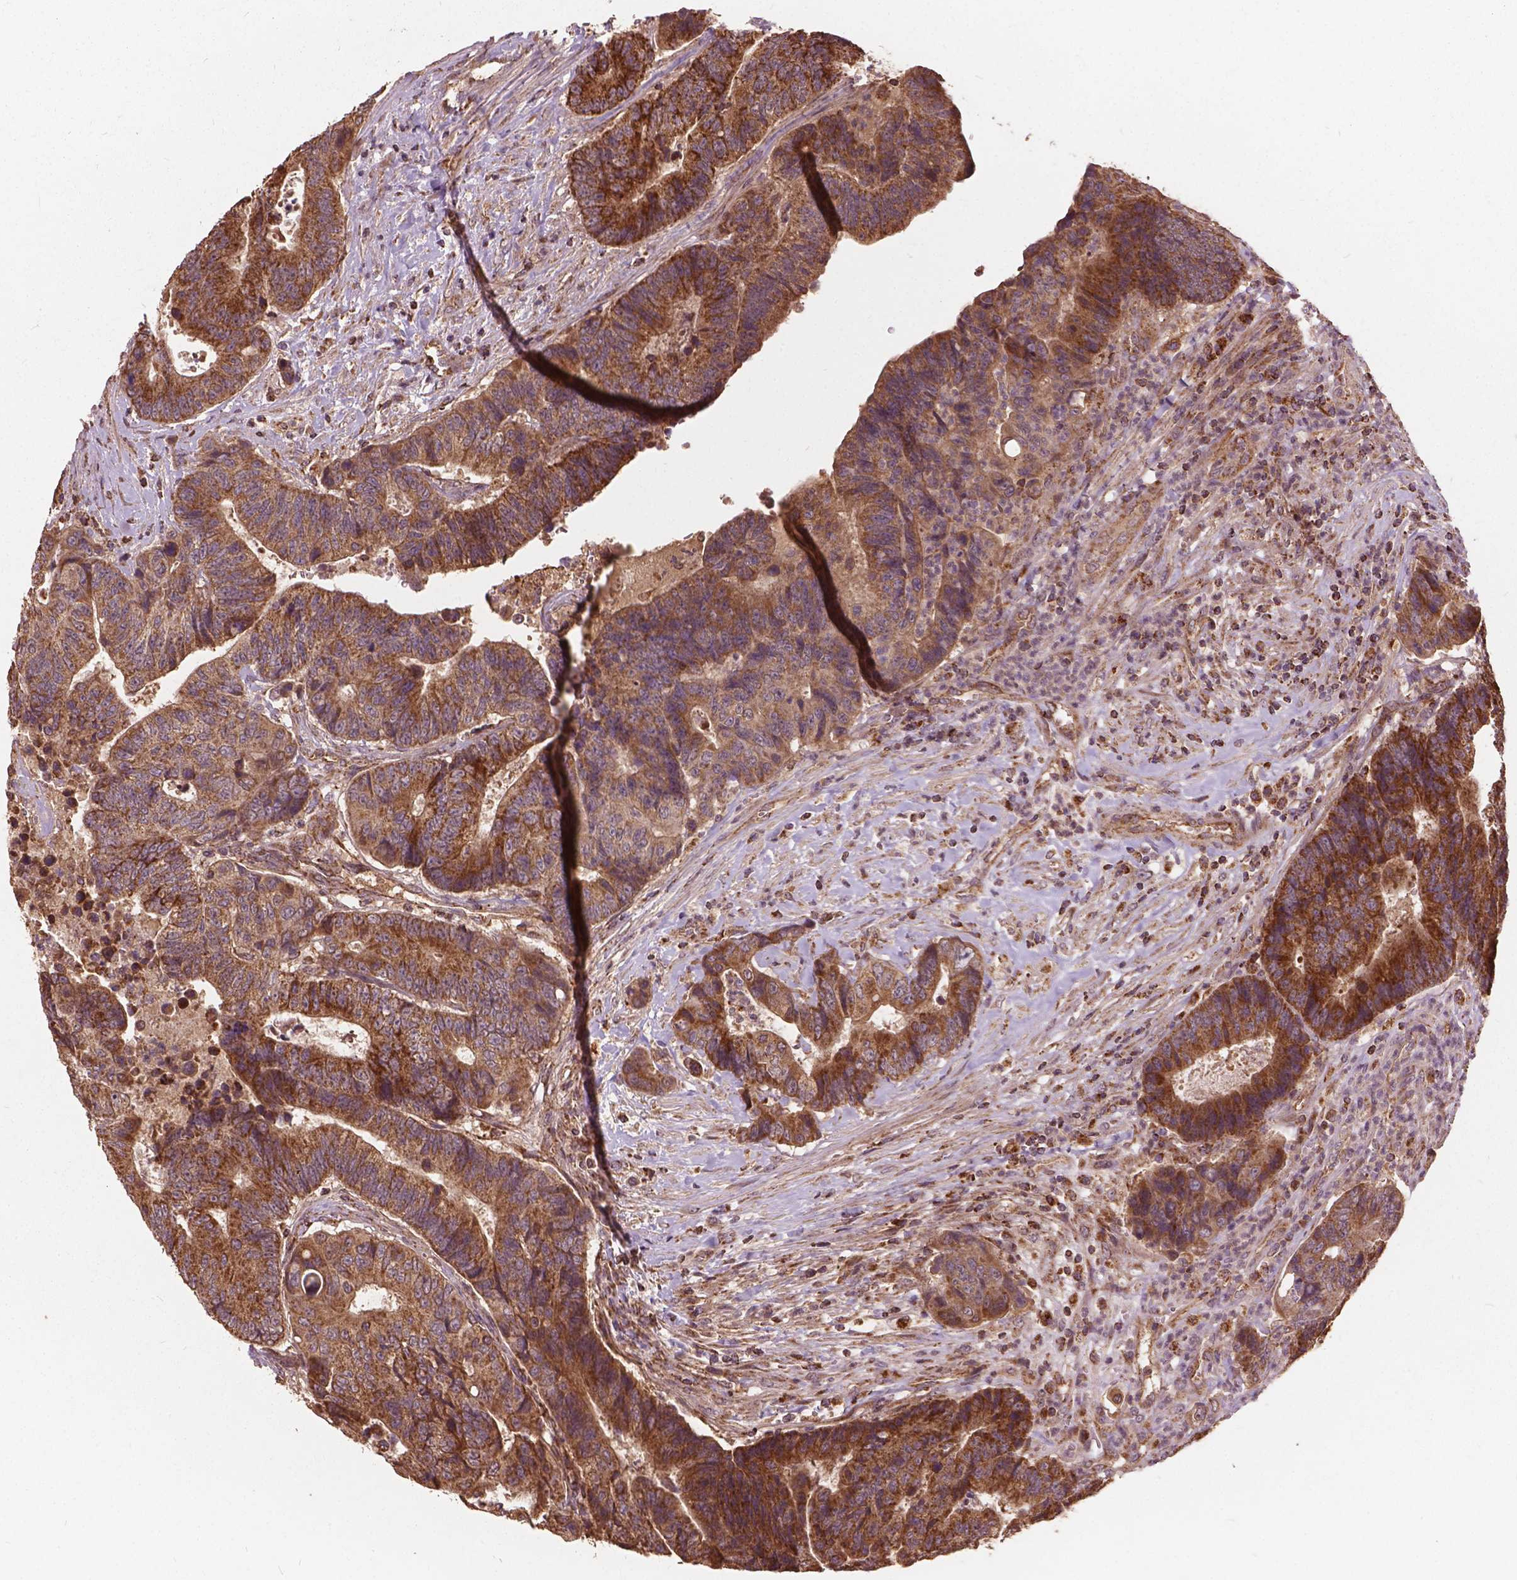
{"staining": {"intensity": "moderate", "quantity": ">75%", "location": "cytoplasmic/membranous"}, "tissue": "colorectal cancer", "cell_type": "Tumor cells", "image_type": "cancer", "snomed": [{"axis": "morphology", "description": "Adenocarcinoma, NOS"}, {"axis": "topography", "description": "Colon"}], "caption": "Immunohistochemistry (IHC) image of human colorectal adenocarcinoma stained for a protein (brown), which displays medium levels of moderate cytoplasmic/membranous expression in about >75% of tumor cells.", "gene": "UBXN2A", "patient": {"sex": "female", "age": 48}}